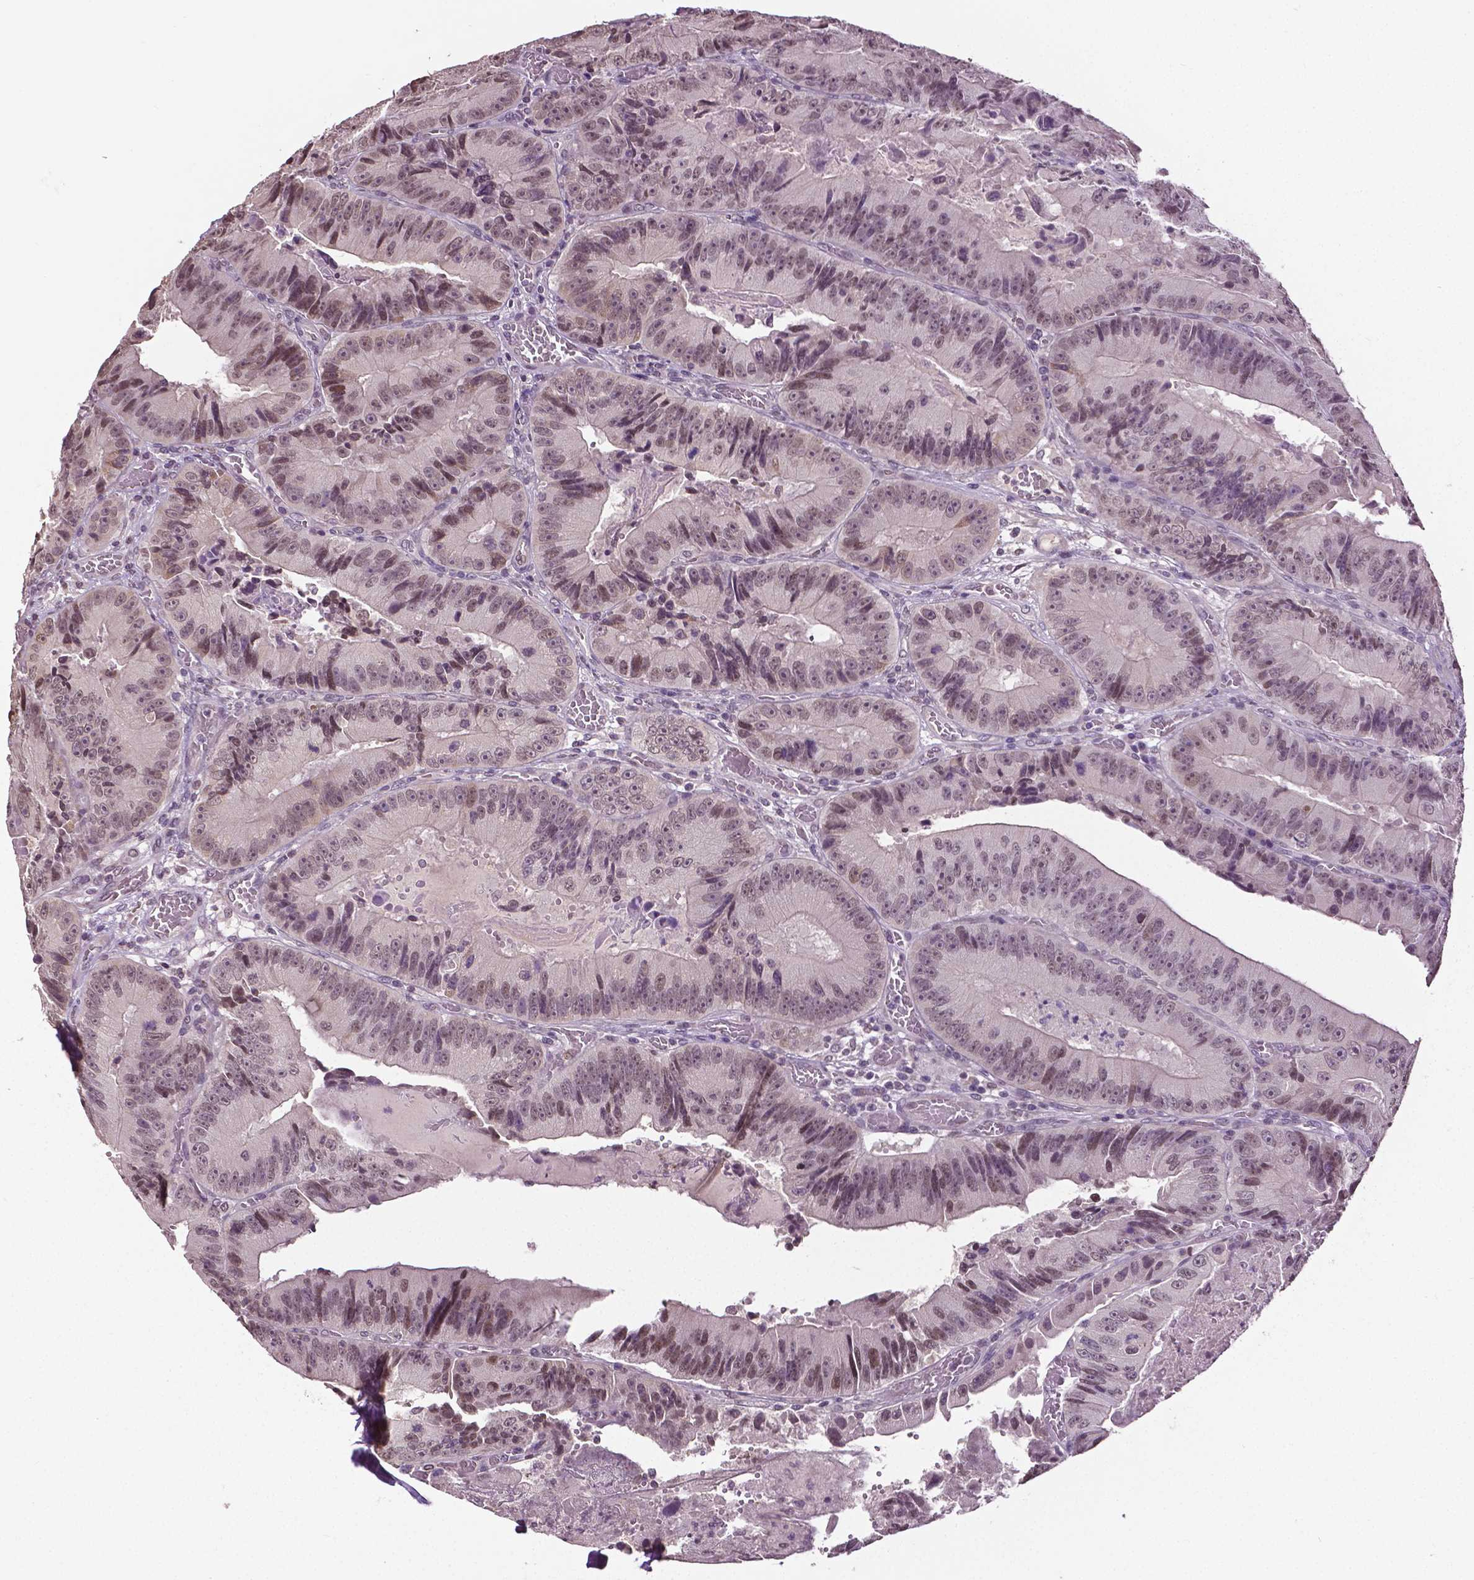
{"staining": {"intensity": "weak", "quantity": ">75%", "location": "nuclear"}, "tissue": "colorectal cancer", "cell_type": "Tumor cells", "image_type": "cancer", "snomed": [{"axis": "morphology", "description": "Adenocarcinoma, NOS"}, {"axis": "topography", "description": "Colon"}], "caption": "Approximately >75% of tumor cells in adenocarcinoma (colorectal) show weak nuclear protein staining as visualized by brown immunohistochemical staining.", "gene": "DLX5", "patient": {"sex": "female", "age": 86}}